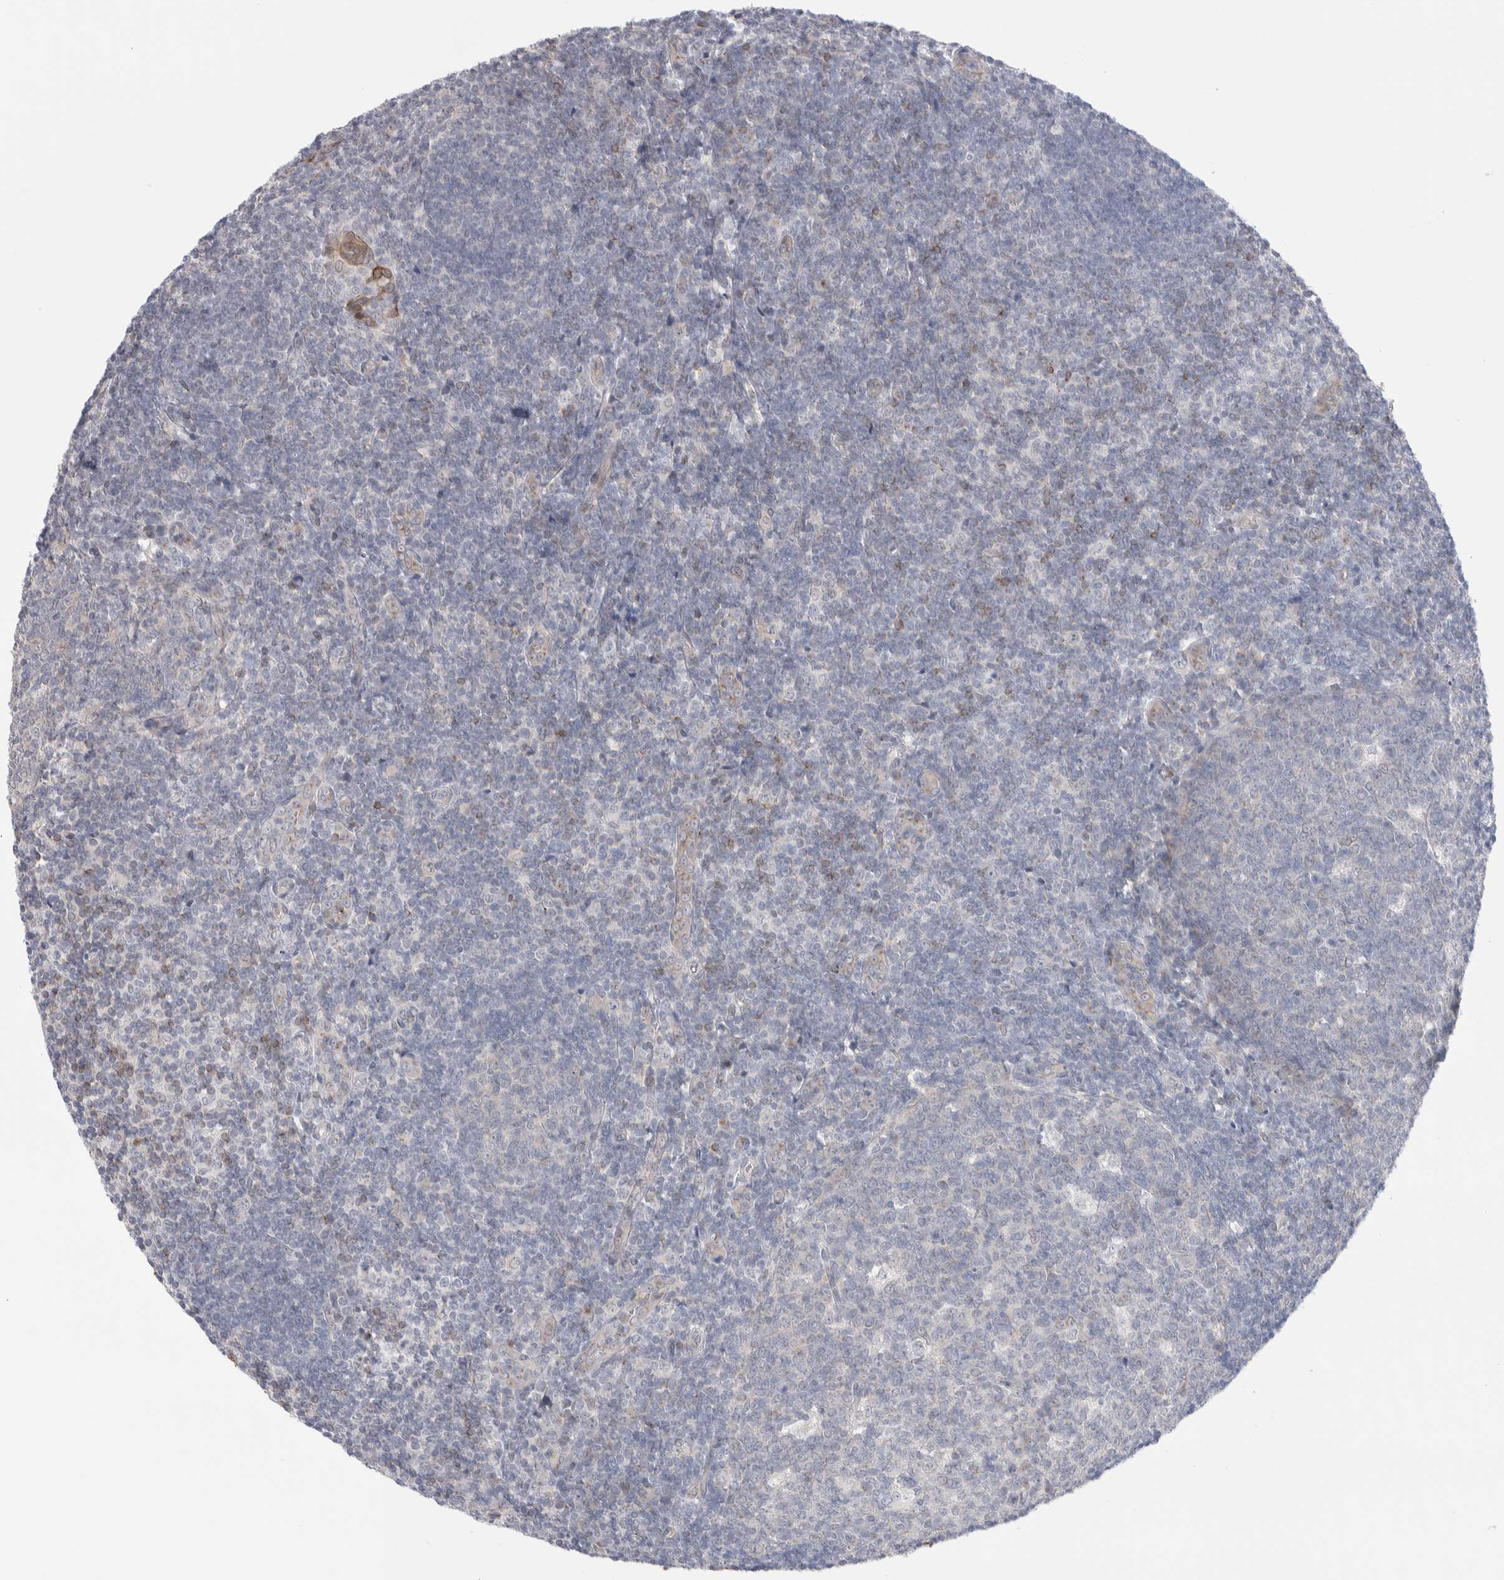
{"staining": {"intensity": "negative", "quantity": "none", "location": "none"}, "tissue": "tonsil", "cell_type": "Germinal center cells", "image_type": "normal", "snomed": [{"axis": "morphology", "description": "Normal tissue, NOS"}, {"axis": "topography", "description": "Tonsil"}], "caption": "DAB immunohistochemical staining of unremarkable tonsil displays no significant positivity in germinal center cells. Nuclei are stained in blue.", "gene": "C1orf112", "patient": {"sex": "male", "age": 37}}